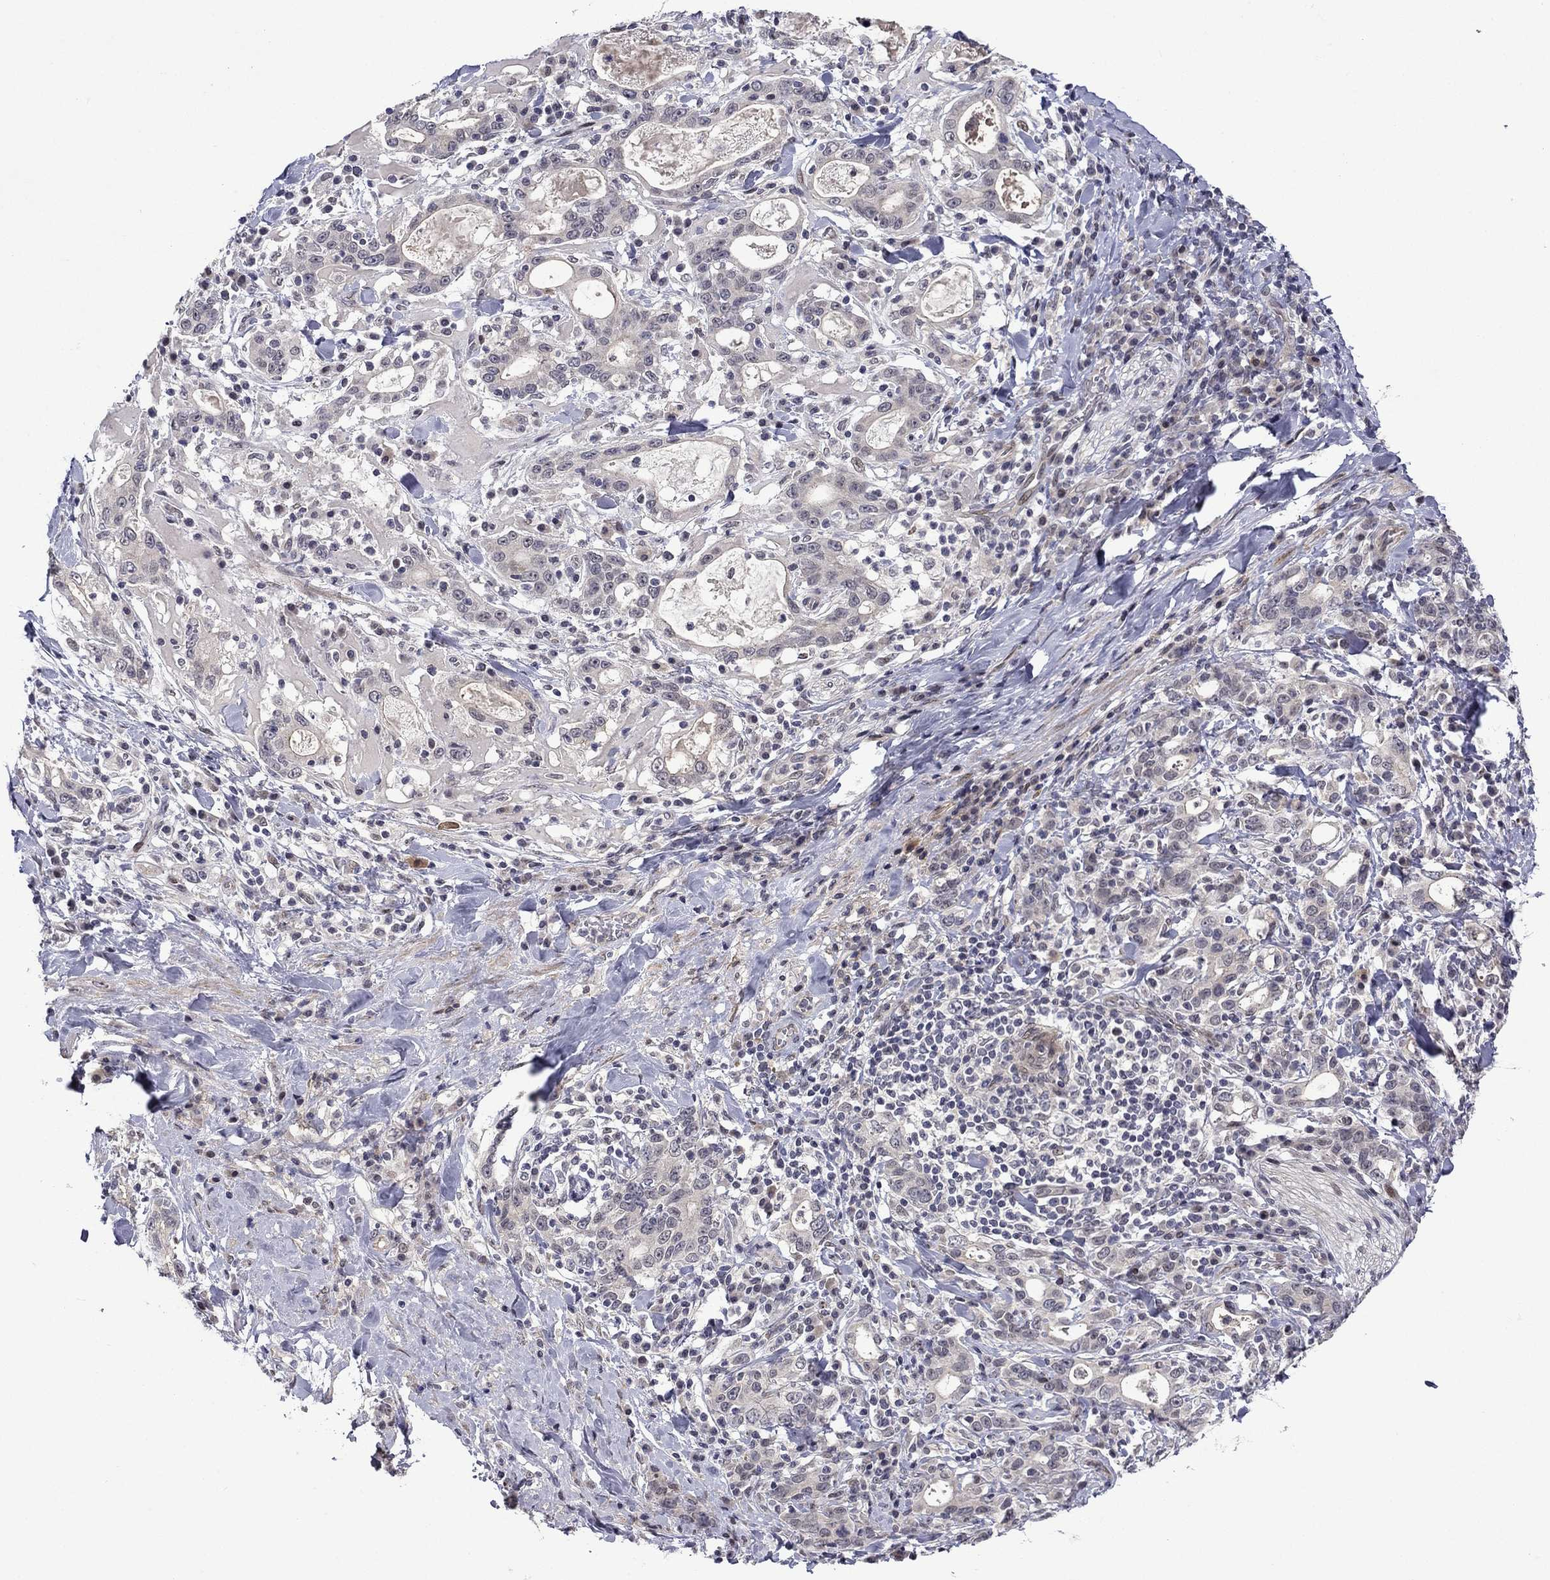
{"staining": {"intensity": "negative", "quantity": "none", "location": "none"}, "tissue": "stomach cancer", "cell_type": "Tumor cells", "image_type": "cancer", "snomed": [{"axis": "morphology", "description": "Adenocarcinoma, NOS"}, {"axis": "topography", "description": "Stomach"}], "caption": "IHC photomicrograph of neoplastic tissue: stomach cancer (adenocarcinoma) stained with DAB (3,3'-diaminobenzidine) shows no significant protein expression in tumor cells.", "gene": "B3GAT1", "patient": {"sex": "male", "age": 79}}